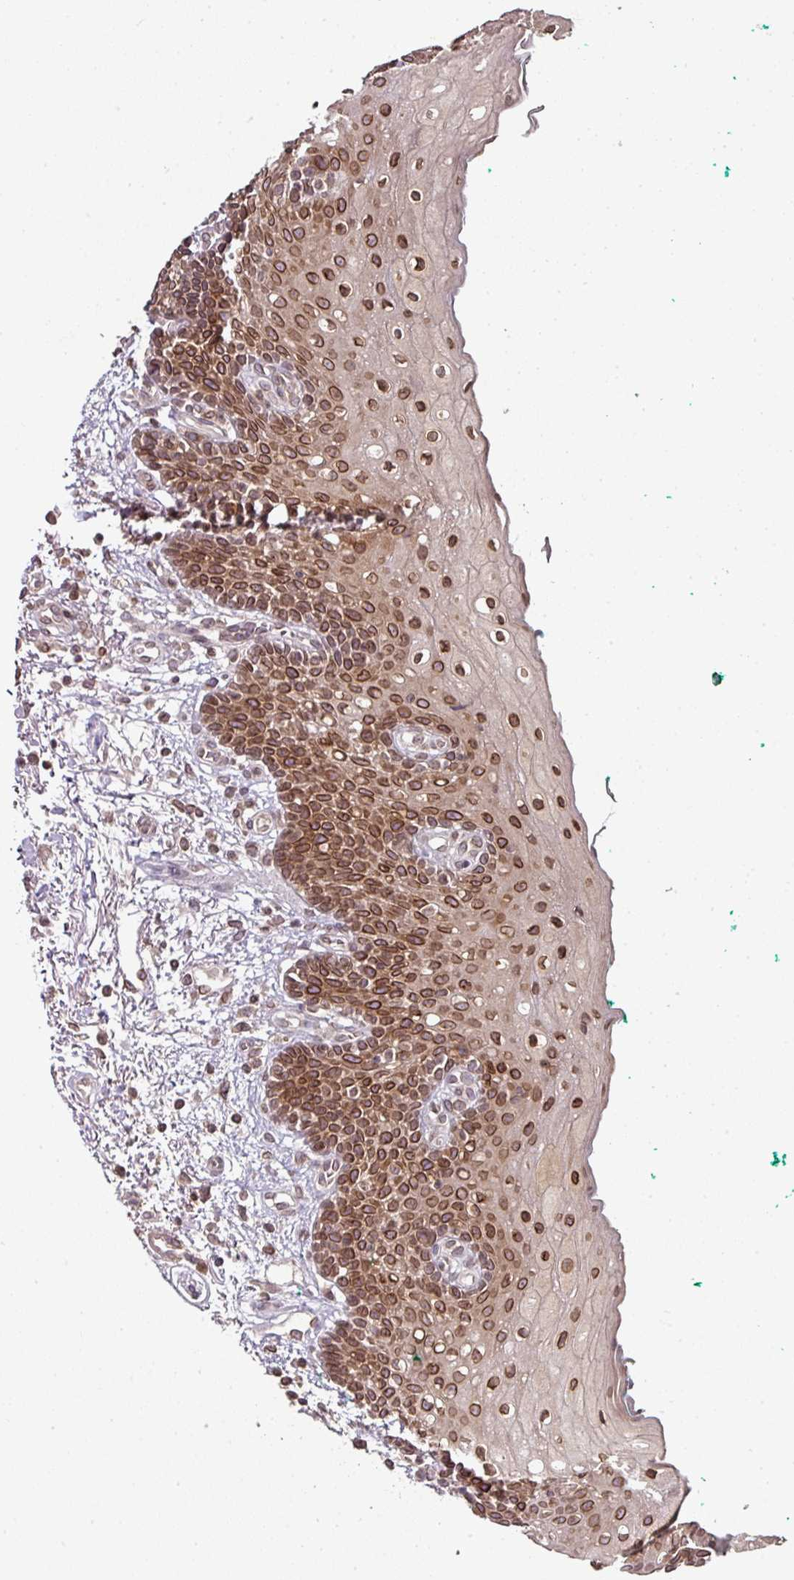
{"staining": {"intensity": "strong", "quantity": ">75%", "location": "cytoplasmic/membranous,nuclear"}, "tissue": "oral mucosa", "cell_type": "Squamous epithelial cells", "image_type": "normal", "snomed": [{"axis": "morphology", "description": "Normal tissue, NOS"}, {"axis": "morphology", "description": "Squamous cell carcinoma, NOS"}, {"axis": "topography", "description": "Oral tissue"}, {"axis": "topography", "description": "Tounge, NOS"}, {"axis": "topography", "description": "Head-Neck"}], "caption": "Strong cytoplasmic/membranous,nuclear expression is appreciated in approximately >75% of squamous epithelial cells in benign oral mucosa. The protein is shown in brown color, while the nuclei are stained blue.", "gene": "RANGAP1", "patient": {"sex": "male", "age": 79}}